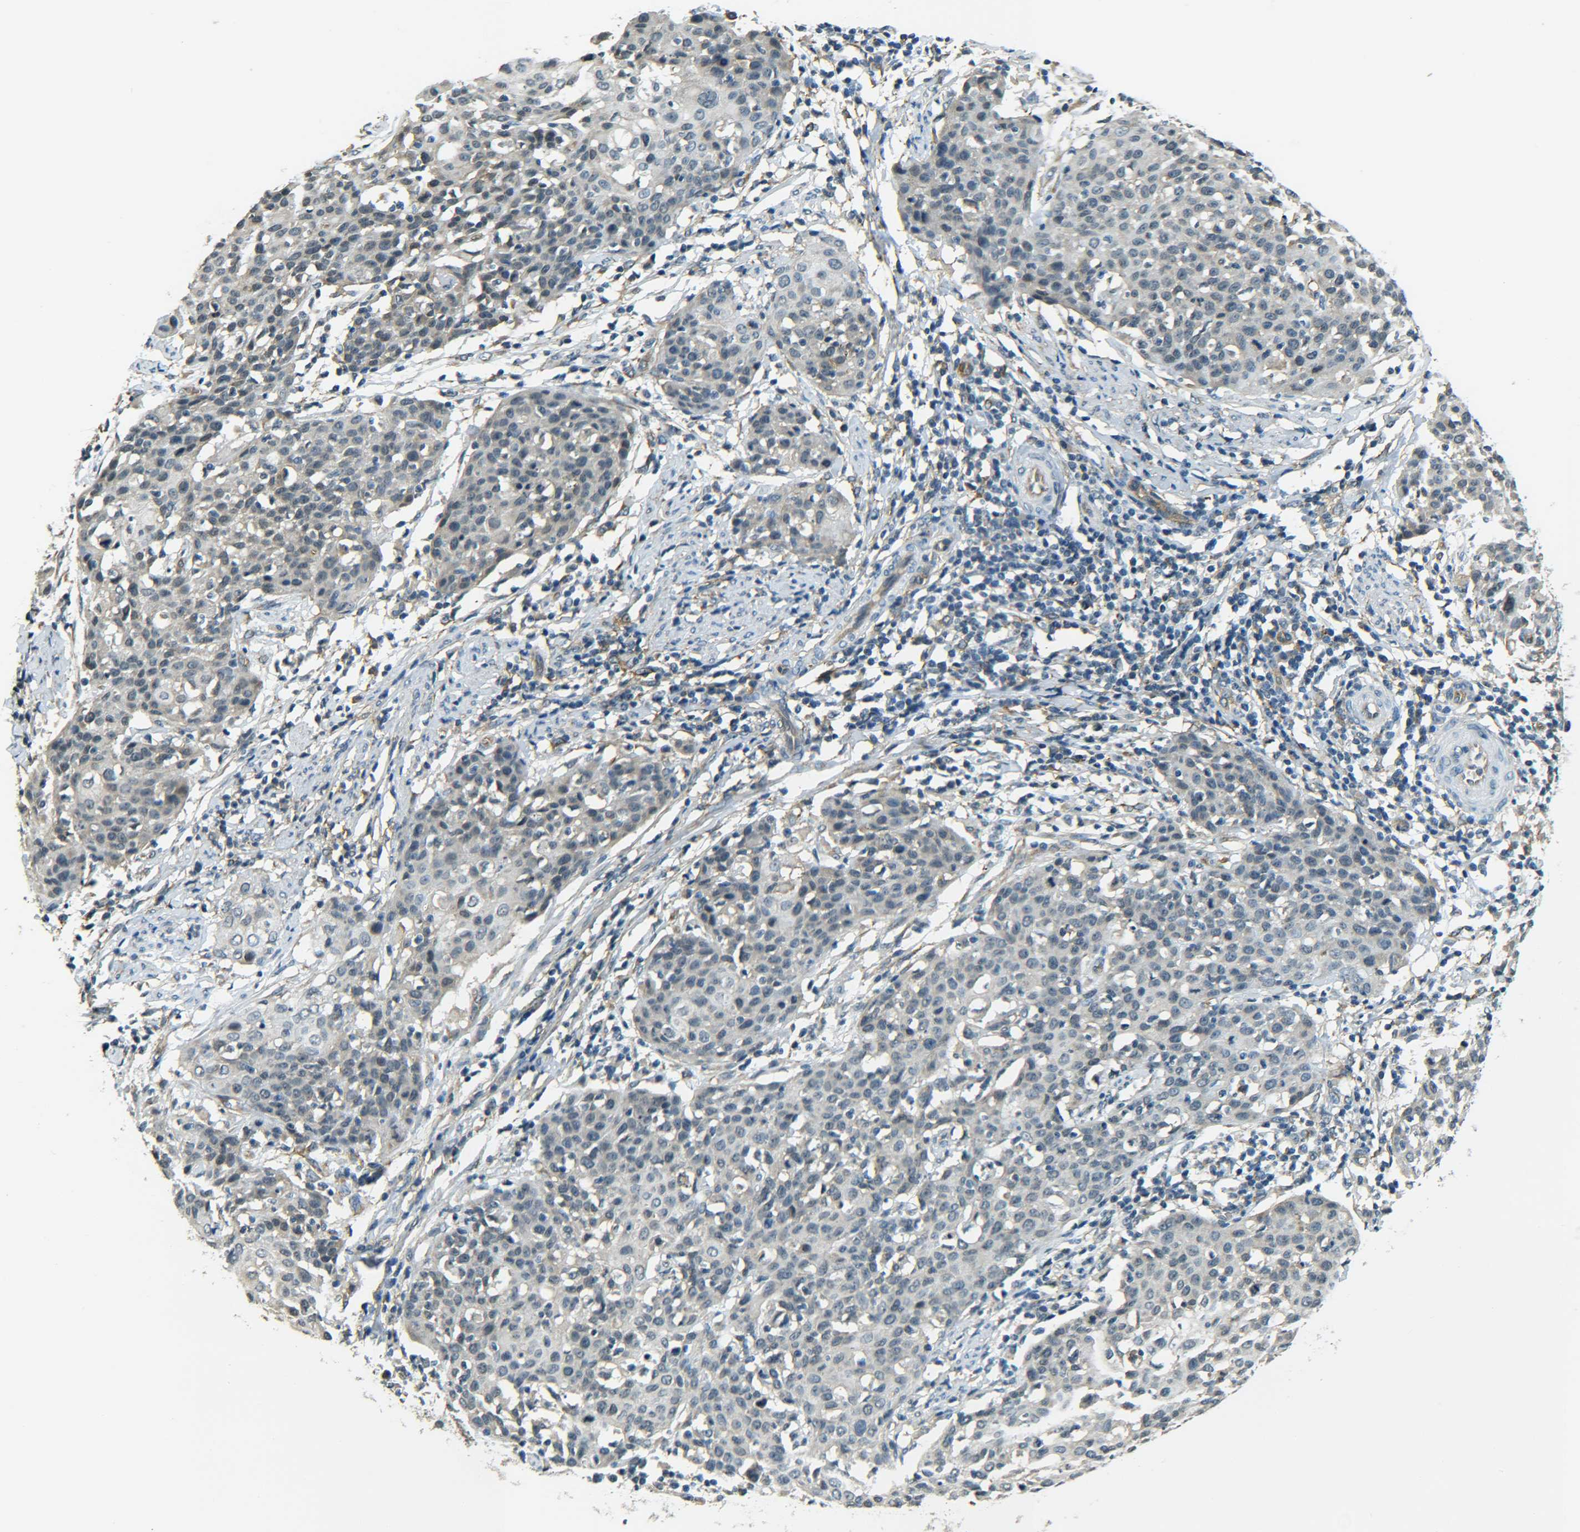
{"staining": {"intensity": "weak", "quantity": "<25%", "location": "cytoplasmic/membranous"}, "tissue": "cervical cancer", "cell_type": "Tumor cells", "image_type": "cancer", "snomed": [{"axis": "morphology", "description": "Squamous cell carcinoma, NOS"}, {"axis": "topography", "description": "Cervix"}], "caption": "This image is of squamous cell carcinoma (cervical) stained with IHC to label a protein in brown with the nuclei are counter-stained blue. There is no expression in tumor cells.", "gene": "DAB2", "patient": {"sex": "female", "age": 38}}